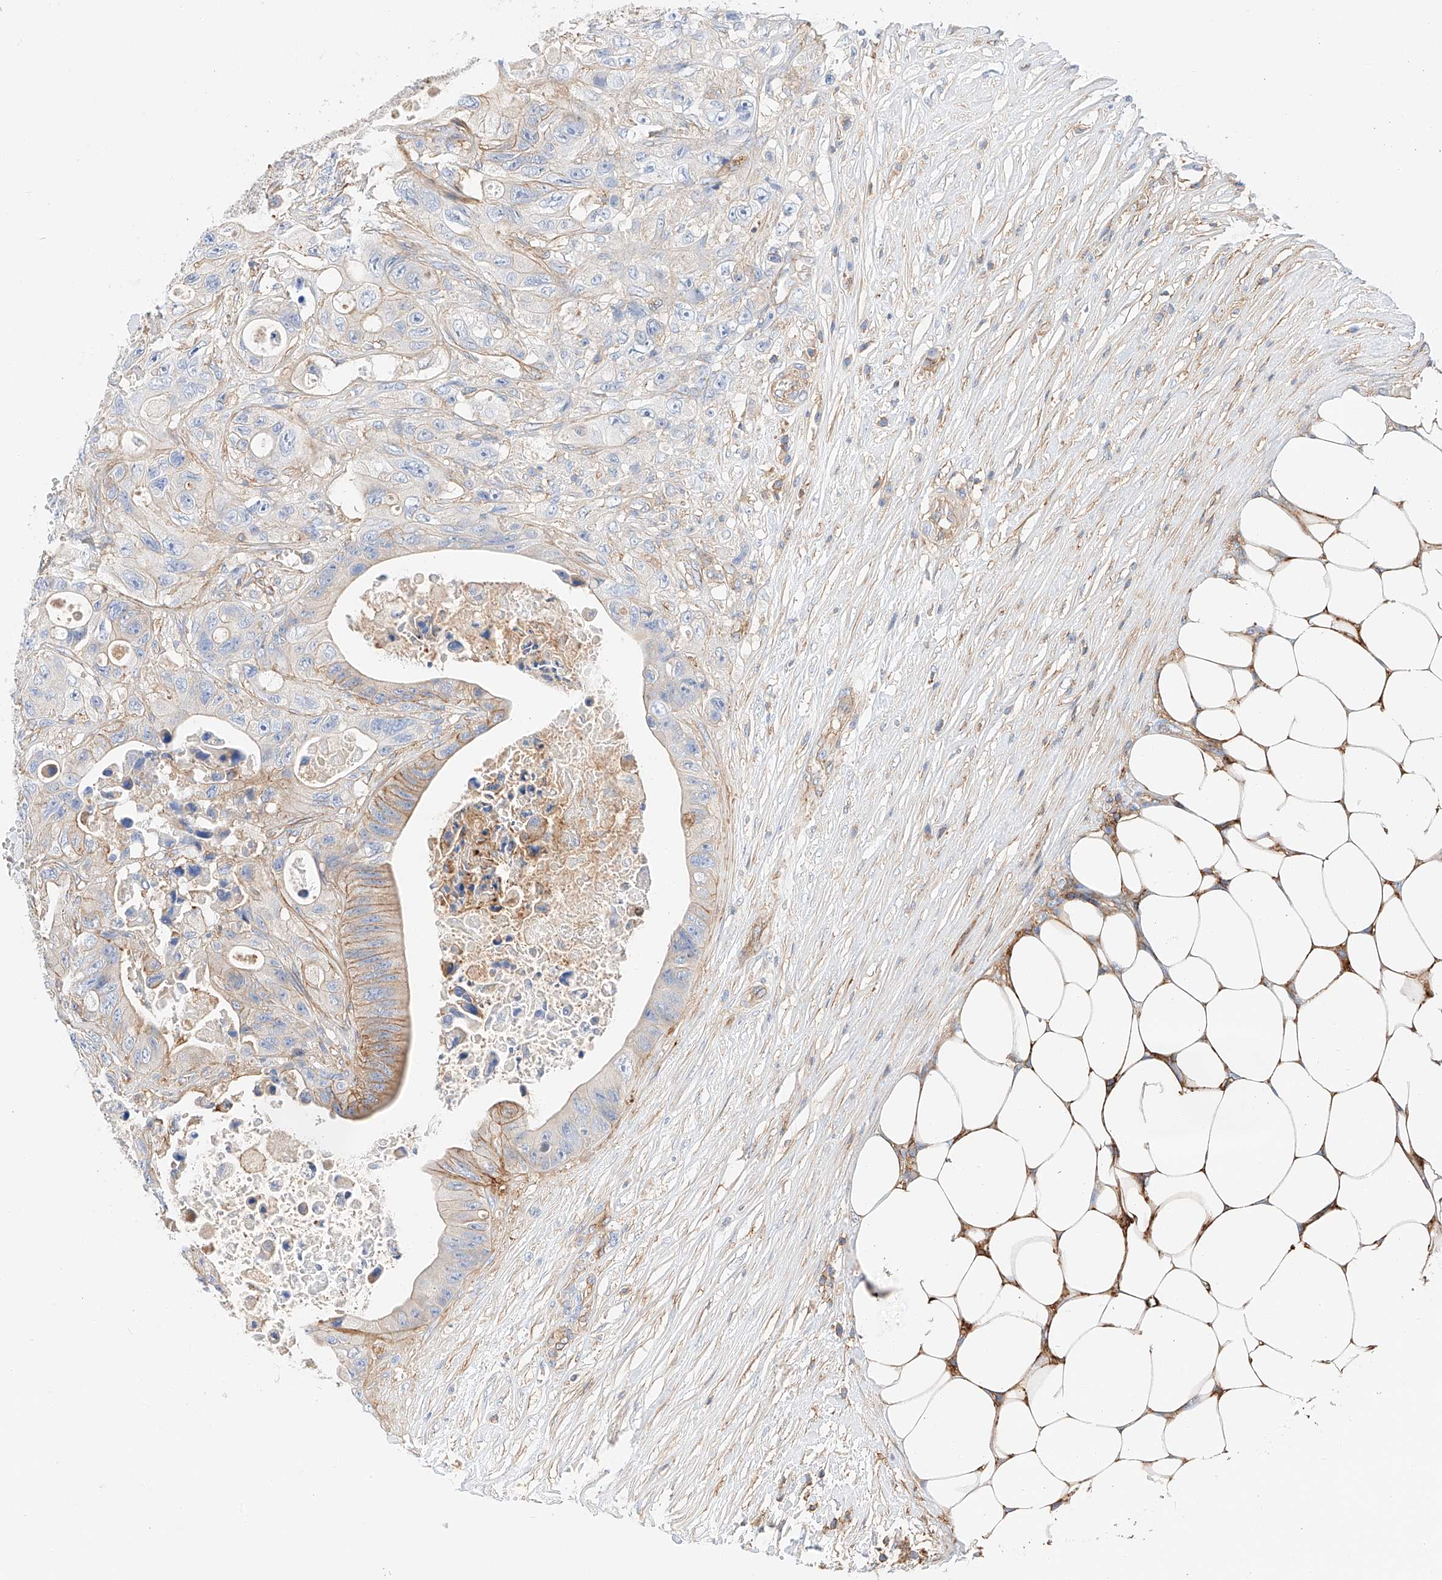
{"staining": {"intensity": "moderate", "quantity": "<25%", "location": "cytoplasmic/membranous"}, "tissue": "colorectal cancer", "cell_type": "Tumor cells", "image_type": "cancer", "snomed": [{"axis": "morphology", "description": "Adenocarcinoma, NOS"}, {"axis": "topography", "description": "Colon"}], "caption": "Adenocarcinoma (colorectal) was stained to show a protein in brown. There is low levels of moderate cytoplasmic/membranous expression in approximately <25% of tumor cells.", "gene": "HAUS4", "patient": {"sex": "female", "age": 46}}